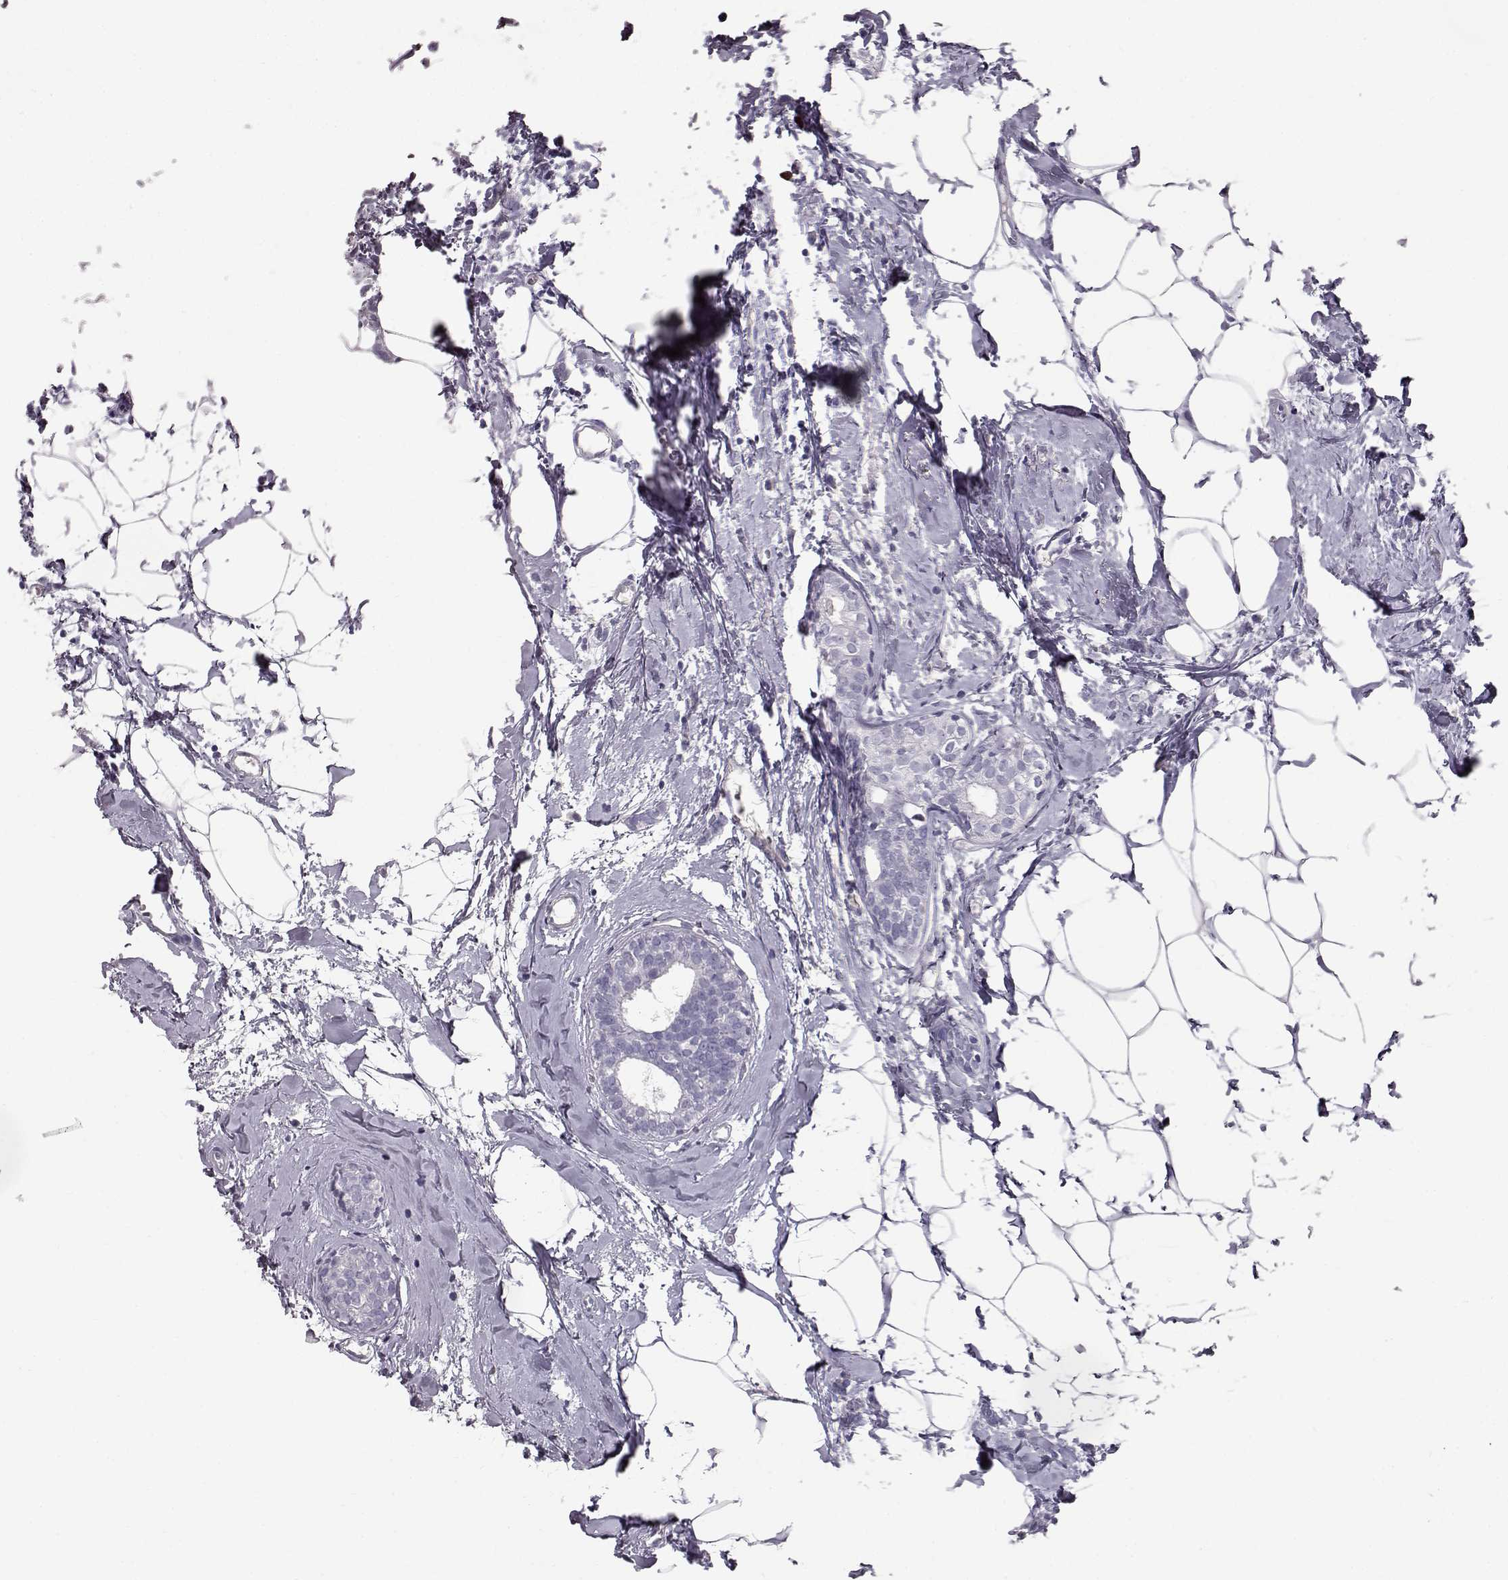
{"staining": {"intensity": "negative", "quantity": "none", "location": "none"}, "tissue": "breast cancer", "cell_type": "Tumor cells", "image_type": "cancer", "snomed": [{"axis": "morphology", "description": "Duct carcinoma"}, {"axis": "topography", "description": "Breast"}], "caption": "A micrograph of human breast intraductal carcinoma is negative for staining in tumor cells.", "gene": "CCL19", "patient": {"sex": "female", "age": 40}}